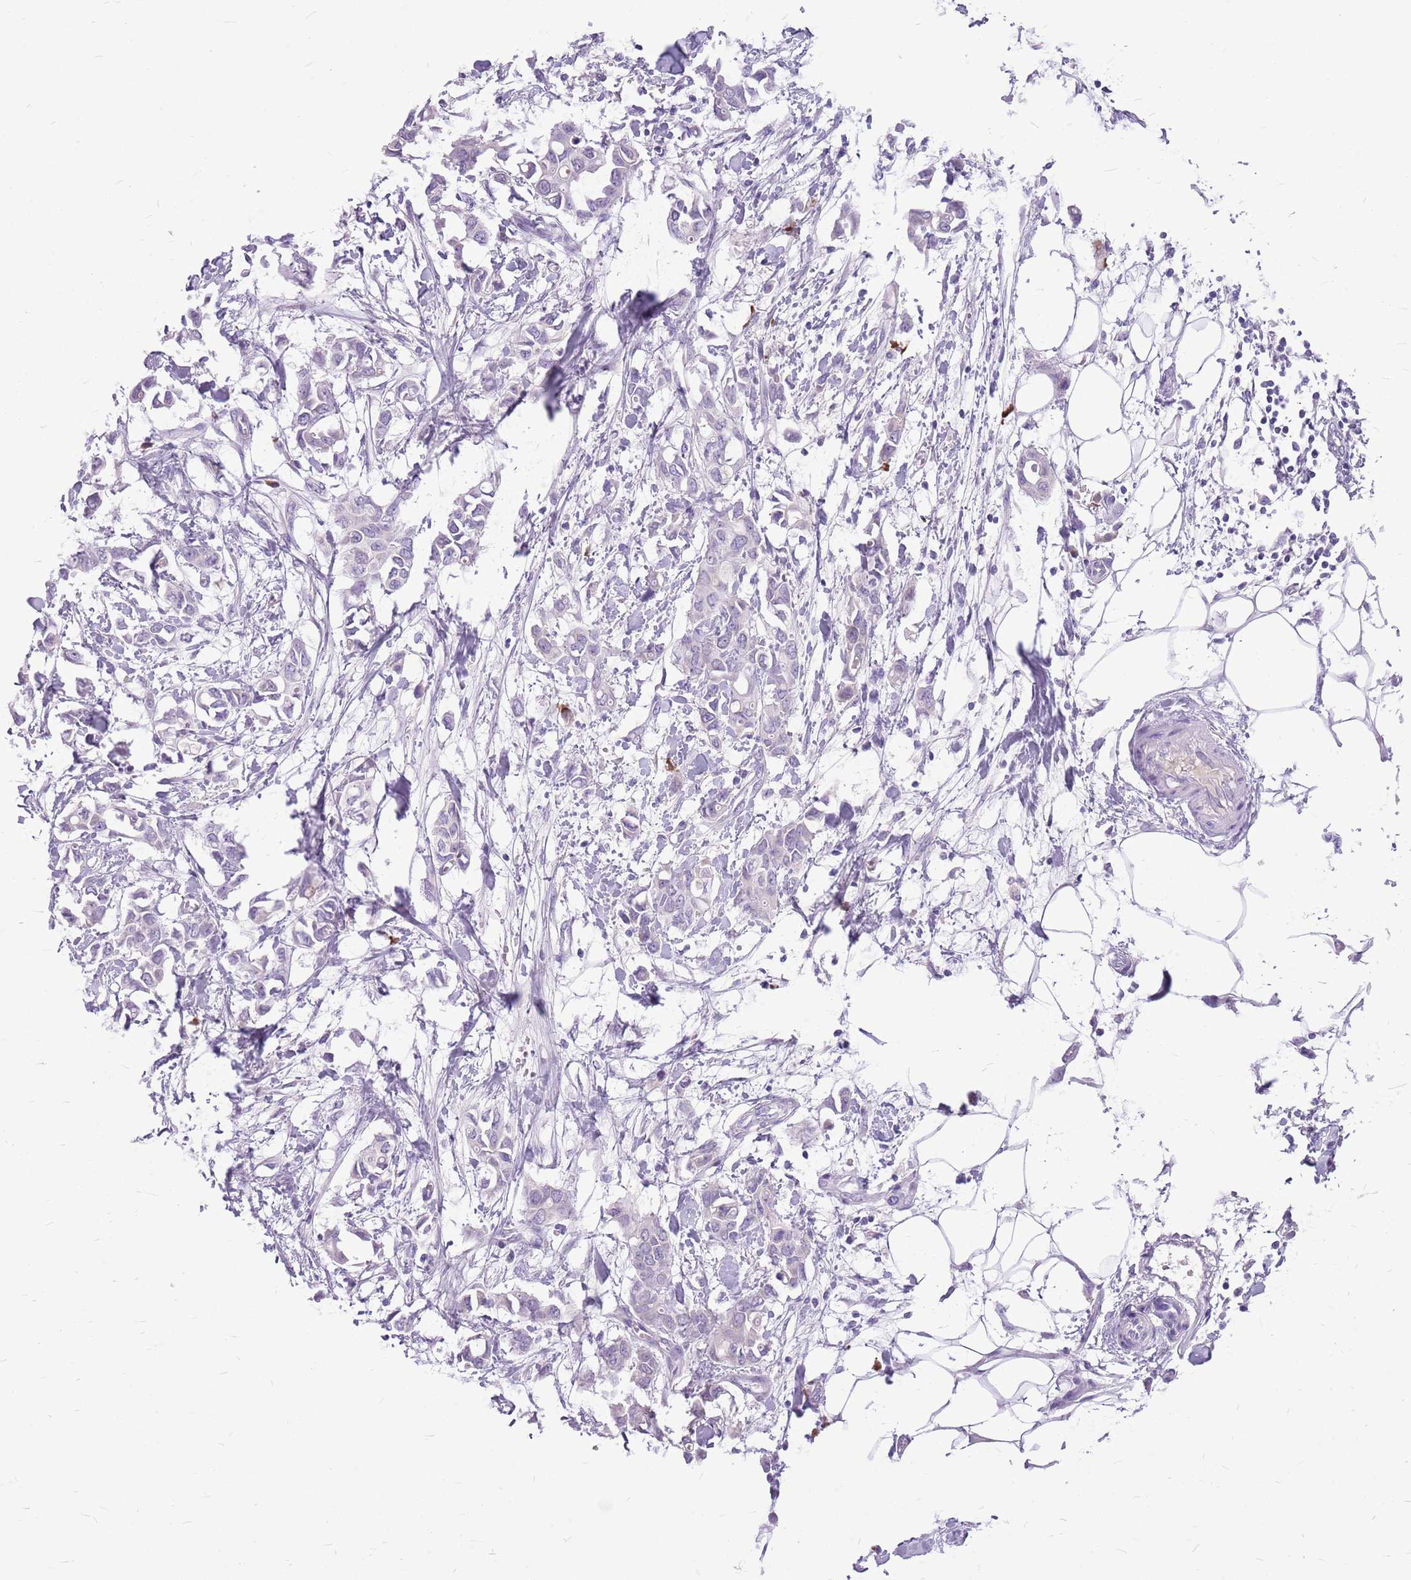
{"staining": {"intensity": "negative", "quantity": "none", "location": "none"}, "tissue": "breast cancer", "cell_type": "Tumor cells", "image_type": "cancer", "snomed": [{"axis": "morphology", "description": "Duct carcinoma"}, {"axis": "topography", "description": "Breast"}], "caption": "This is a histopathology image of IHC staining of breast cancer (intraductal carcinoma), which shows no positivity in tumor cells.", "gene": "ZNF425", "patient": {"sex": "female", "age": 41}}